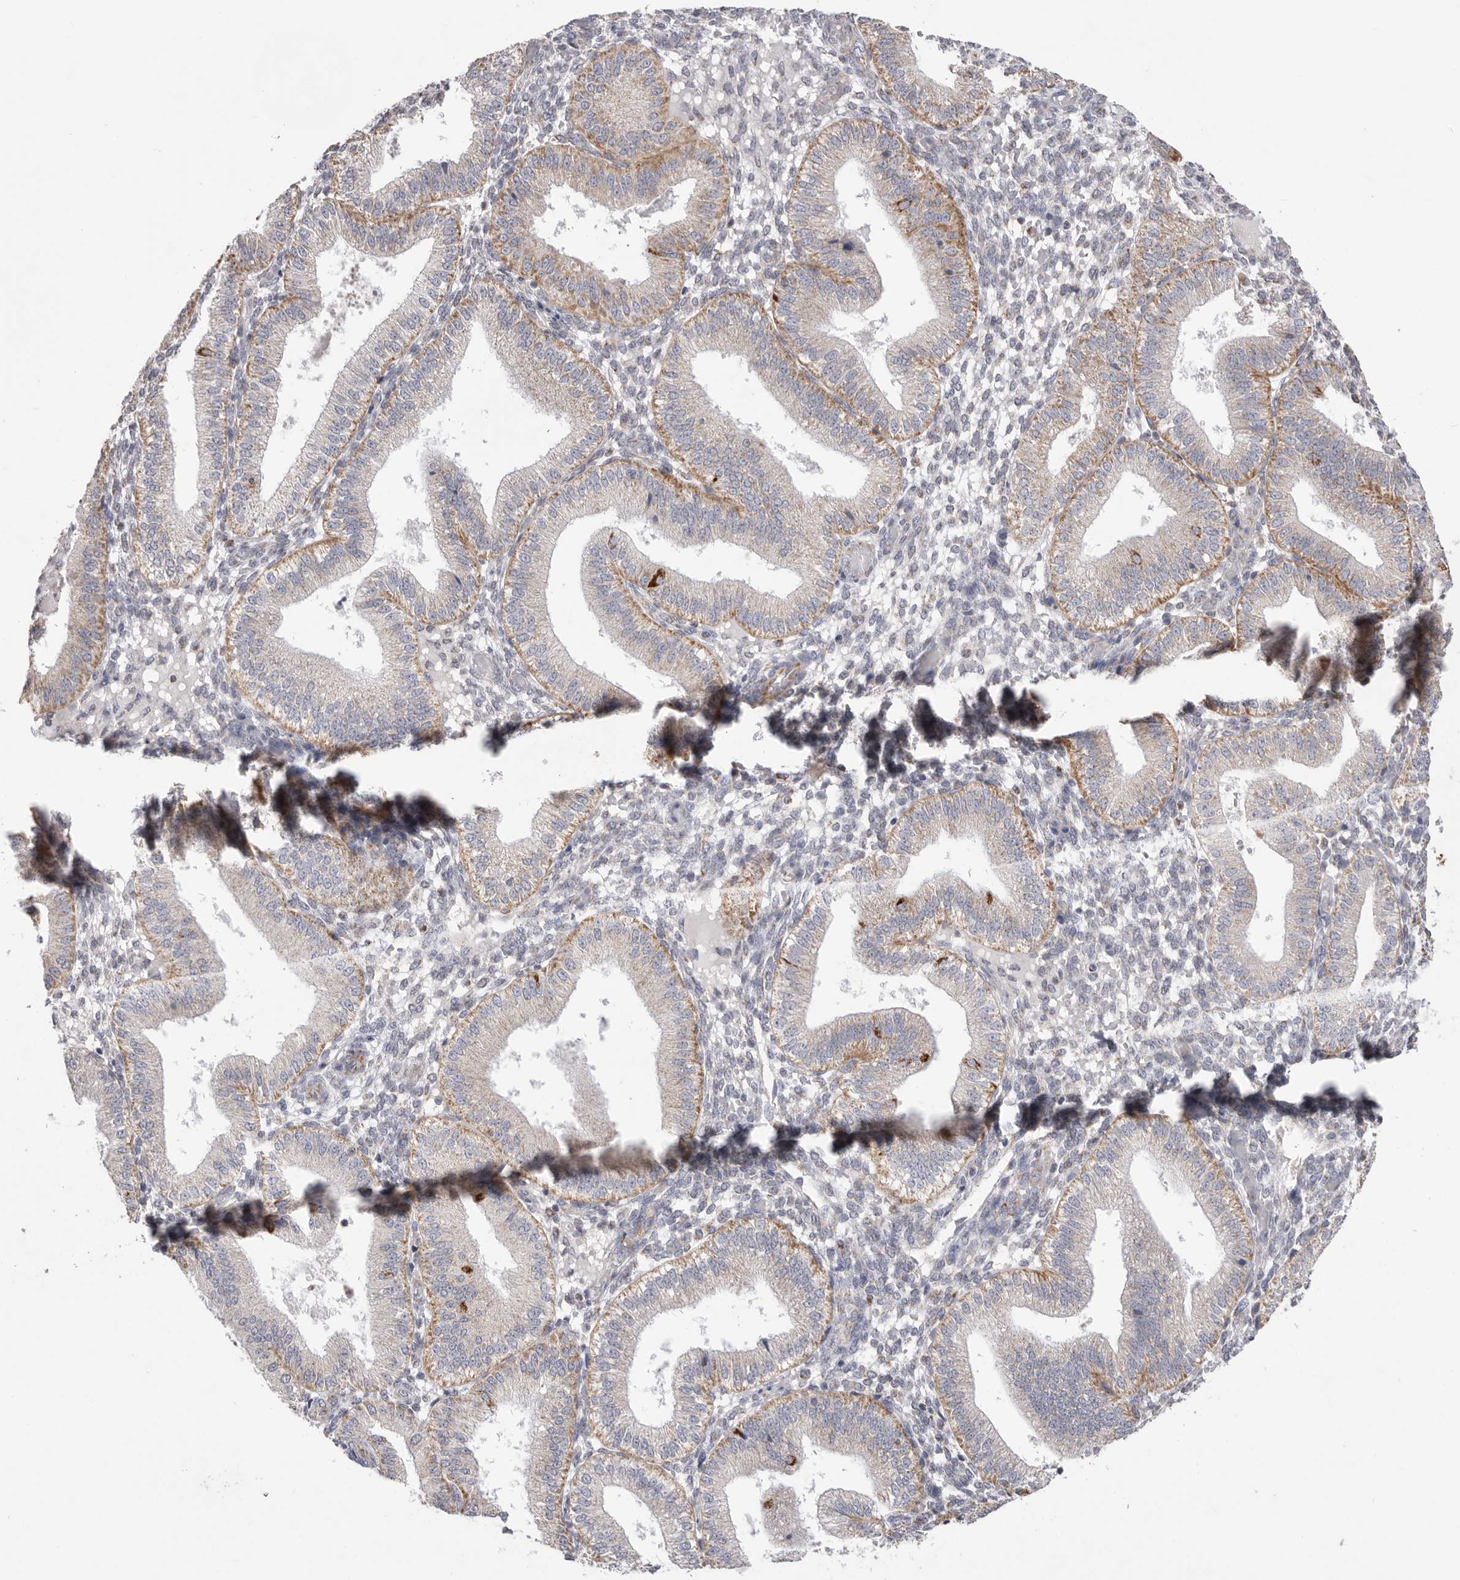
{"staining": {"intensity": "negative", "quantity": "none", "location": "none"}, "tissue": "endometrium", "cell_type": "Cells in endometrial stroma", "image_type": "normal", "snomed": [{"axis": "morphology", "description": "Normal tissue, NOS"}, {"axis": "topography", "description": "Endometrium"}], "caption": "The photomicrograph demonstrates no staining of cells in endometrial stroma in normal endometrium.", "gene": "VDAC3", "patient": {"sex": "female", "age": 39}}